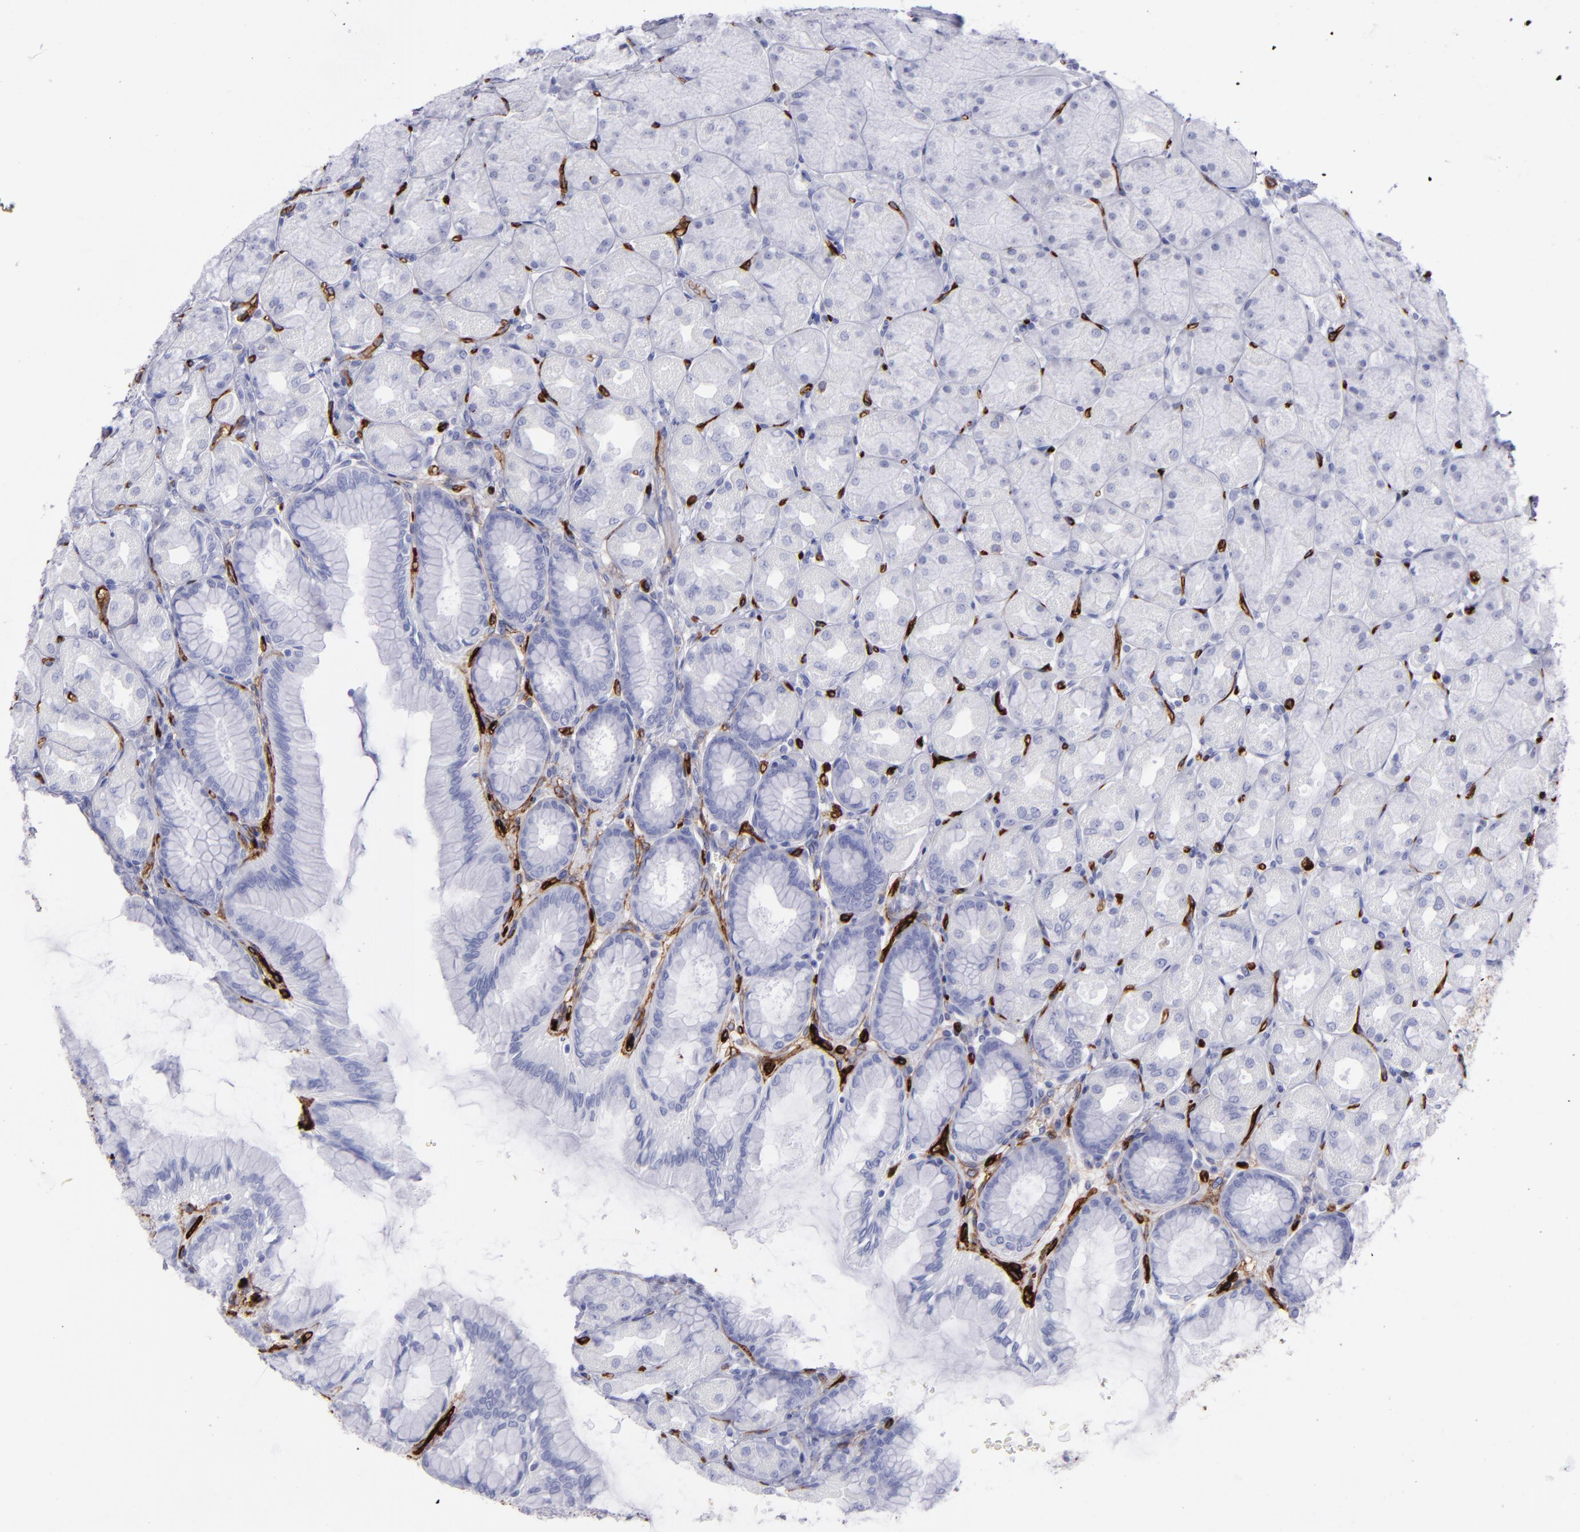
{"staining": {"intensity": "negative", "quantity": "none", "location": "none"}, "tissue": "stomach", "cell_type": "Glandular cells", "image_type": "normal", "snomed": [{"axis": "morphology", "description": "Normal tissue, NOS"}, {"axis": "topography", "description": "Stomach, upper"}], "caption": "Immunohistochemical staining of normal stomach displays no significant expression in glandular cells.", "gene": "ACE", "patient": {"sex": "female", "age": 56}}